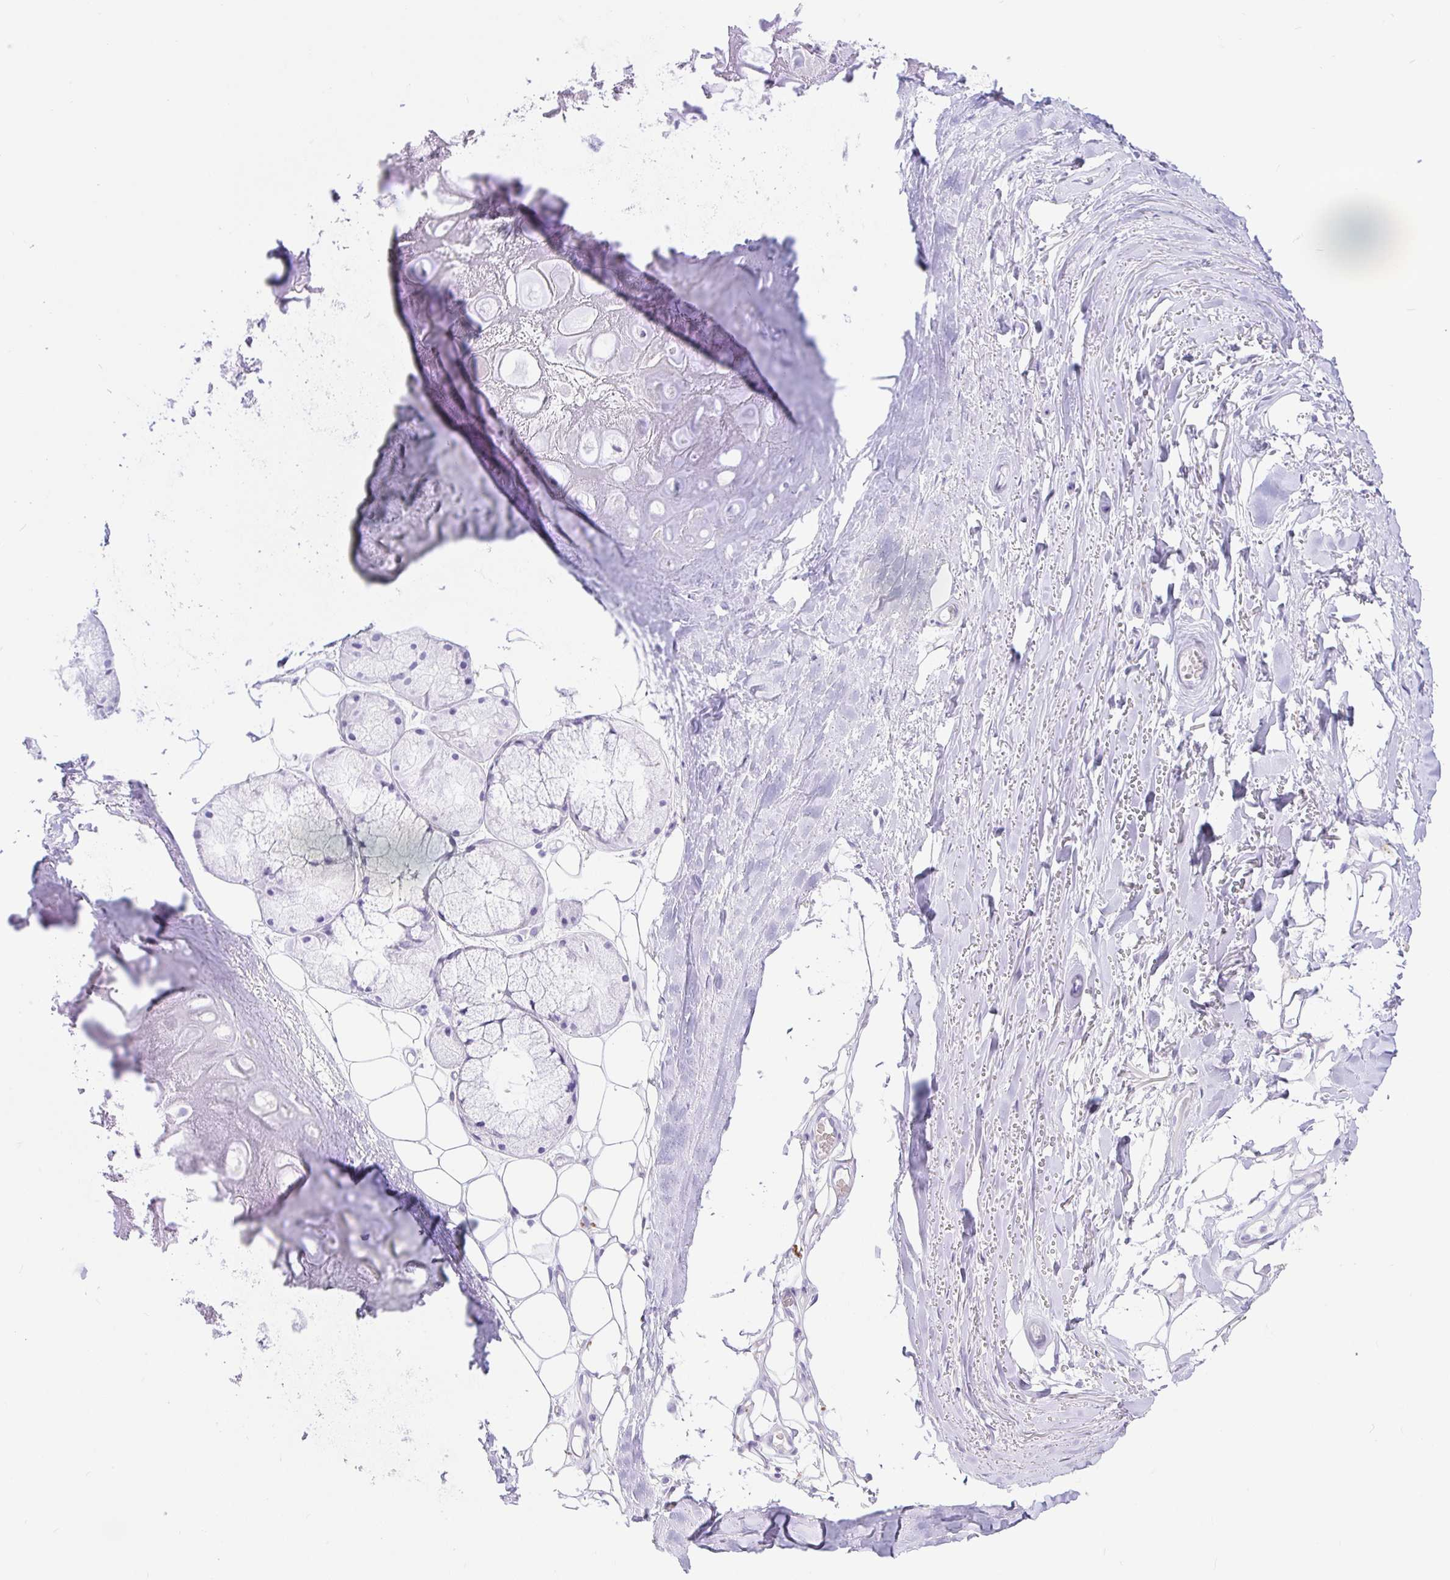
{"staining": {"intensity": "negative", "quantity": "none", "location": "none"}, "tissue": "adipose tissue", "cell_type": "Adipocytes", "image_type": "normal", "snomed": [{"axis": "morphology", "description": "Normal tissue, NOS"}, {"axis": "topography", "description": "Lymph node"}, {"axis": "topography", "description": "Cartilage tissue"}, {"axis": "topography", "description": "Nasopharynx"}], "caption": "Immunohistochemical staining of benign human adipose tissue displays no significant positivity in adipocytes. (DAB IHC with hematoxylin counter stain).", "gene": "PAX8", "patient": {"sex": "male", "age": 63}}